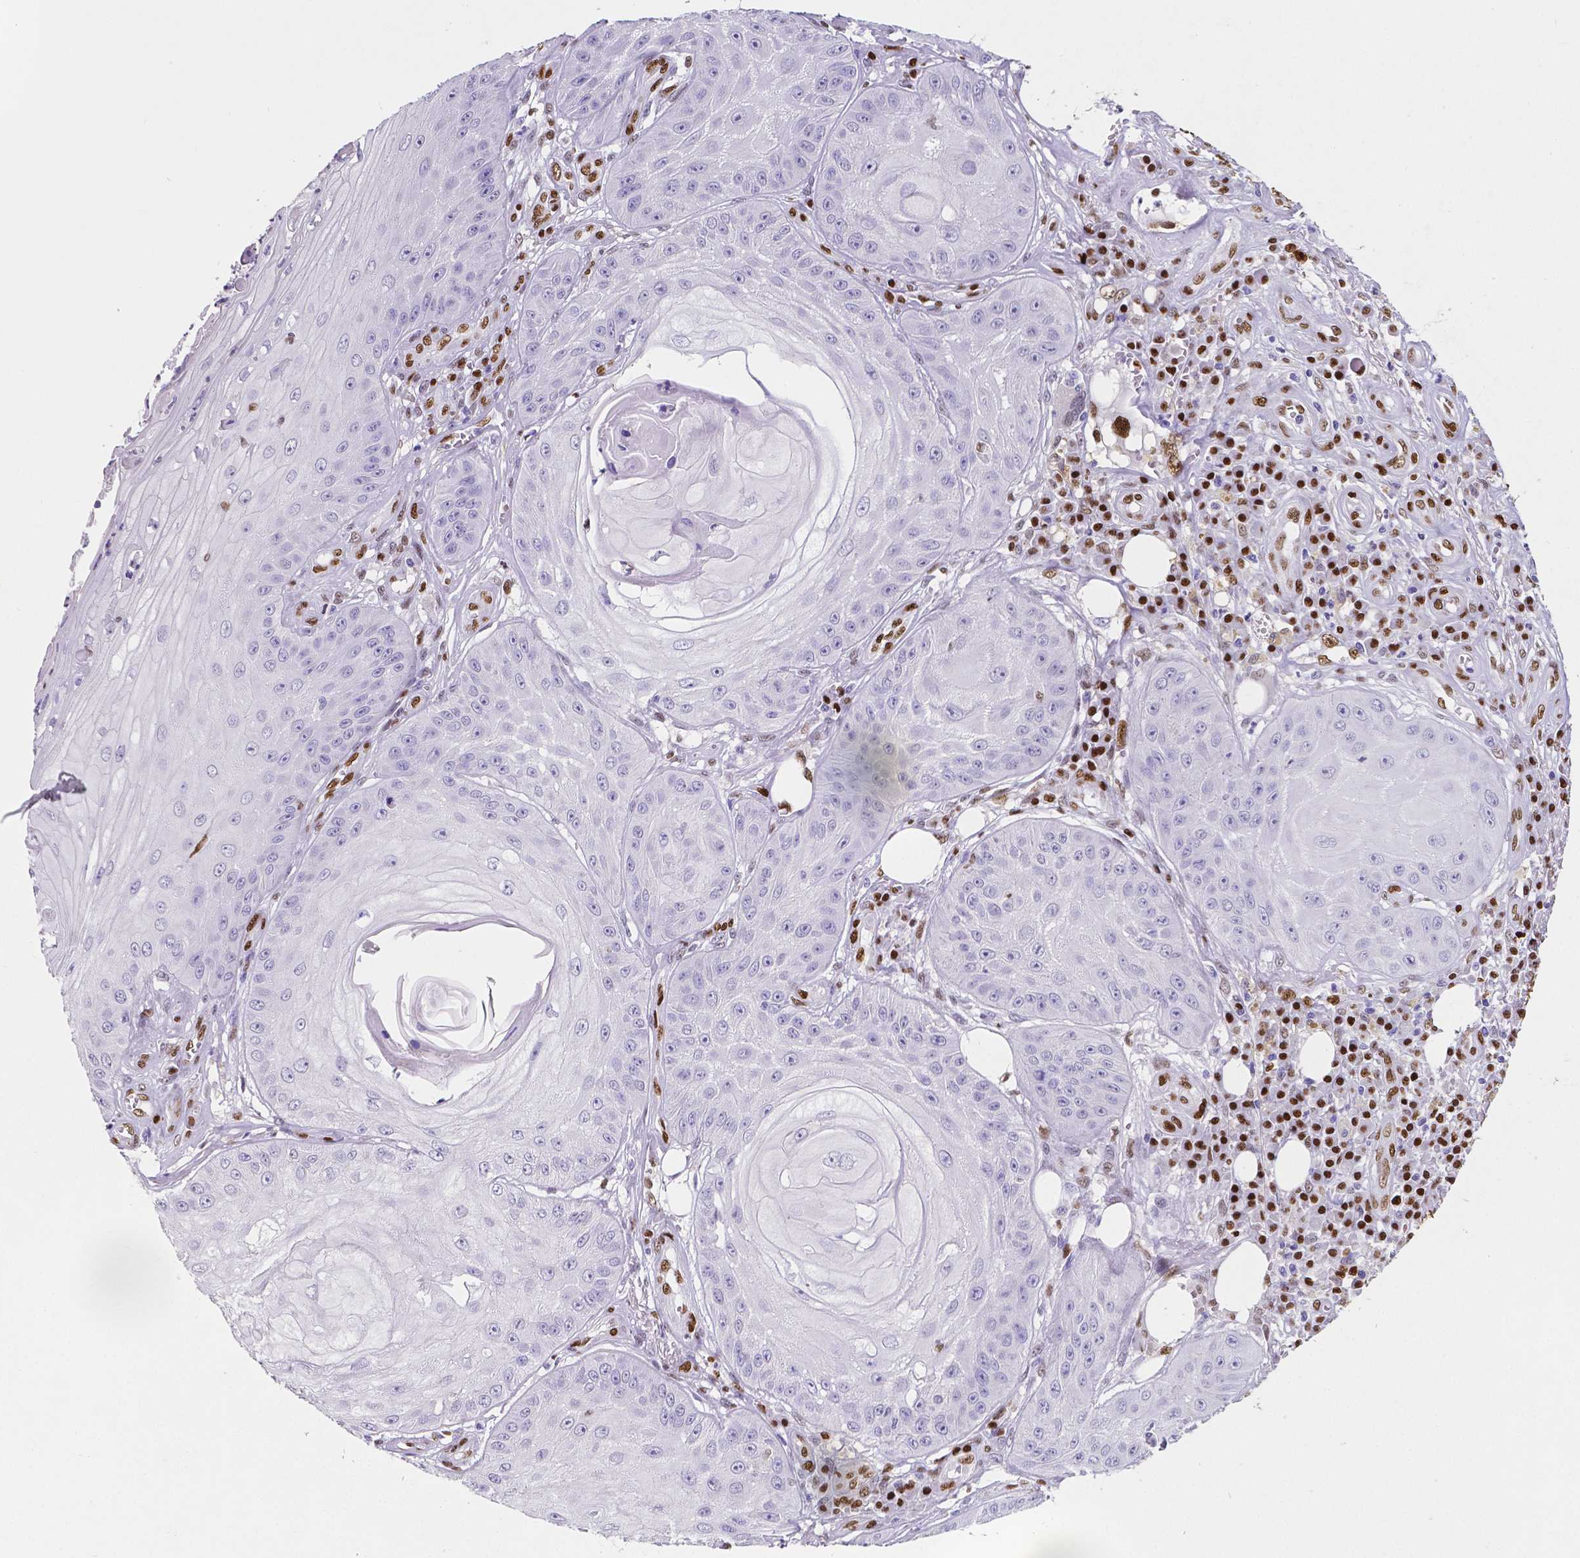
{"staining": {"intensity": "negative", "quantity": "none", "location": "none"}, "tissue": "skin cancer", "cell_type": "Tumor cells", "image_type": "cancer", "snomed": [{"axis": "morphology", "description": "Squamous cell carcinoma, NOS"}, {"axis": "topography", "description": "Skin"}], "caption": "Histopathology image shows no protein expression in tumor cells of skin cancer (squamous cell carcinoma) tissue.", "gene": "MEF2C", "patient": {"sex": "male", "age": 70}}